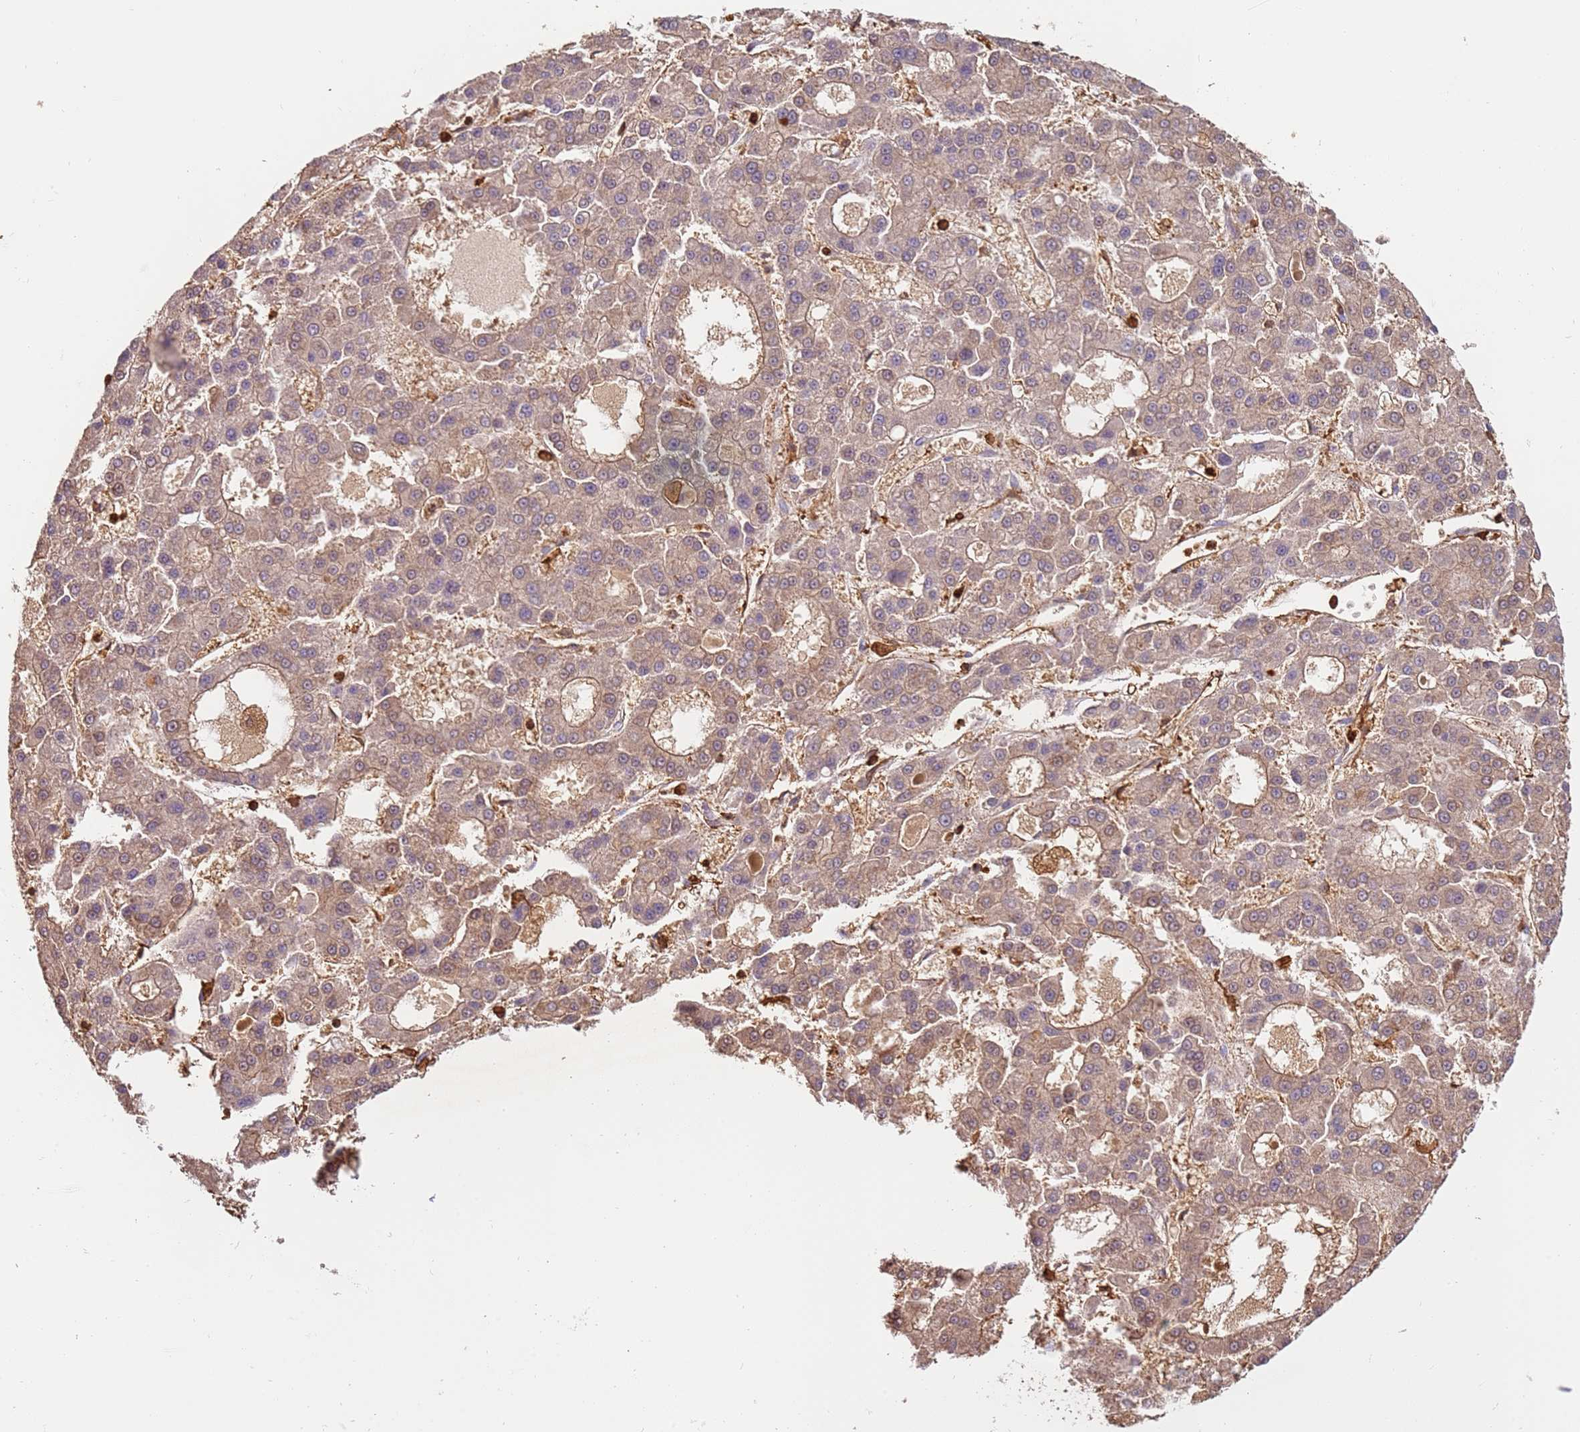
{"staining": {"intensity": "weak", "quantity": "25%-75%", "location": "cytoplasmic/membranous"}, "tissue": "liver cancer", "cell_type": "Tumor cells", "image_type": "cancer", "snomed": [{"axis": "morphology", "description": "Carcinoma, Hepatocellular, NOS"}, {"axis": "topography", "description": "Liver"}], "caption": "Hepatocellular carcinoma (liver) was stained to show a protein in brown. There is low levels of weak cytoplasmic/membranous positivity in about 25%-75% of tumor cells.", "gene": "OR6P1", "patient": {"sex": "male", "age": 70}}